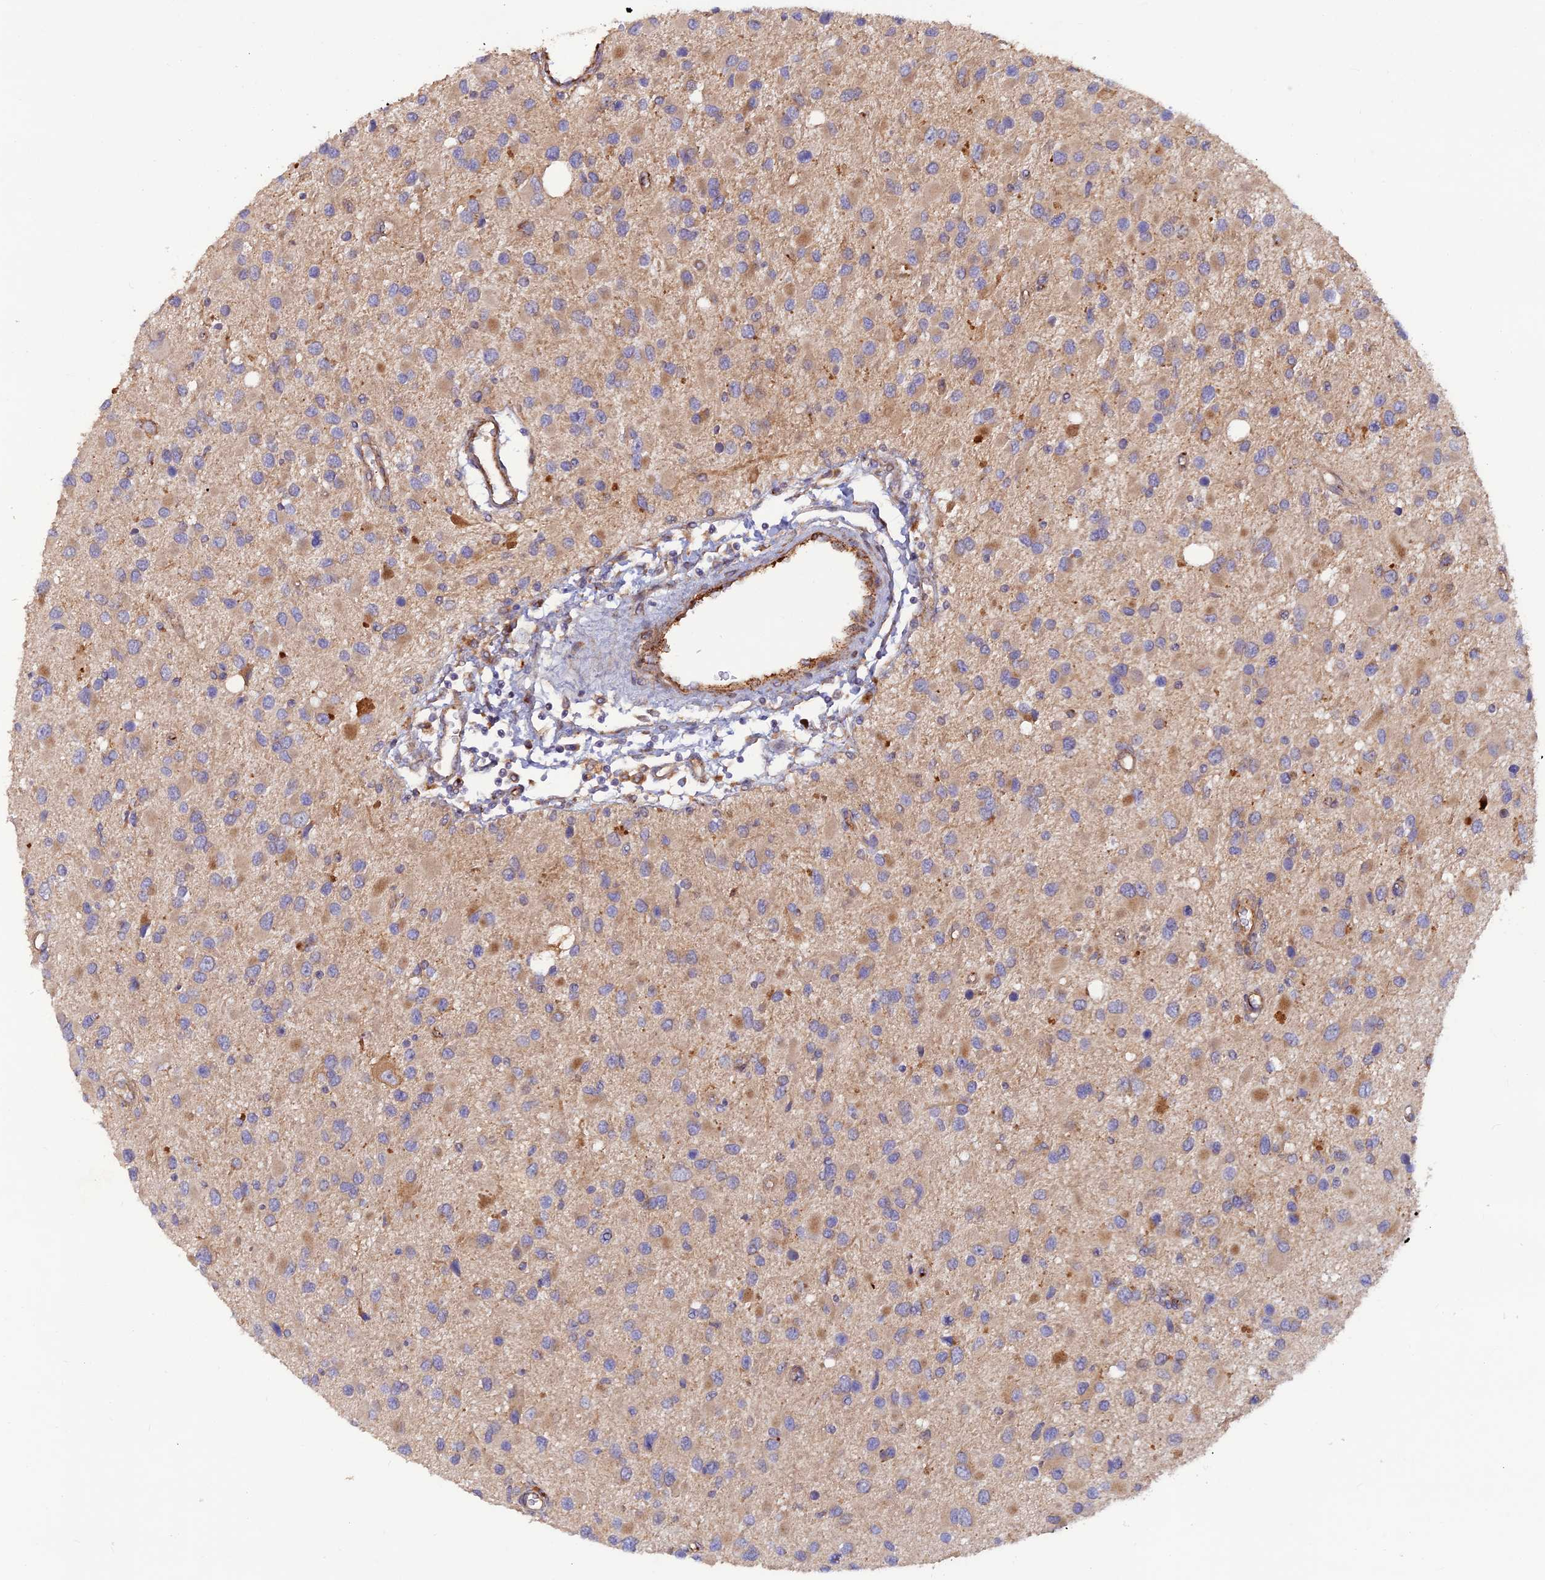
{"staining": {"intensity": "moderate", "quantity": "<25%", "location": "cytoplasmic/membranous"}, "tissue": "glioma", "cell_type": "Tumor cells", "image_type": "cancer", "snomed": [{"axis": "morphology", "description": "Glioma, malignant, High grade"}, {"axis": "topography", "description": "Brain"}], "caption": "This is an image of immunohistochemistry (IHC) staining of glioma, which shows moderate staining in the cytoplasmic/membranous of tumor cells.", "gene": "GMCL1", "patient": {"sex": "male", "age": 53}}